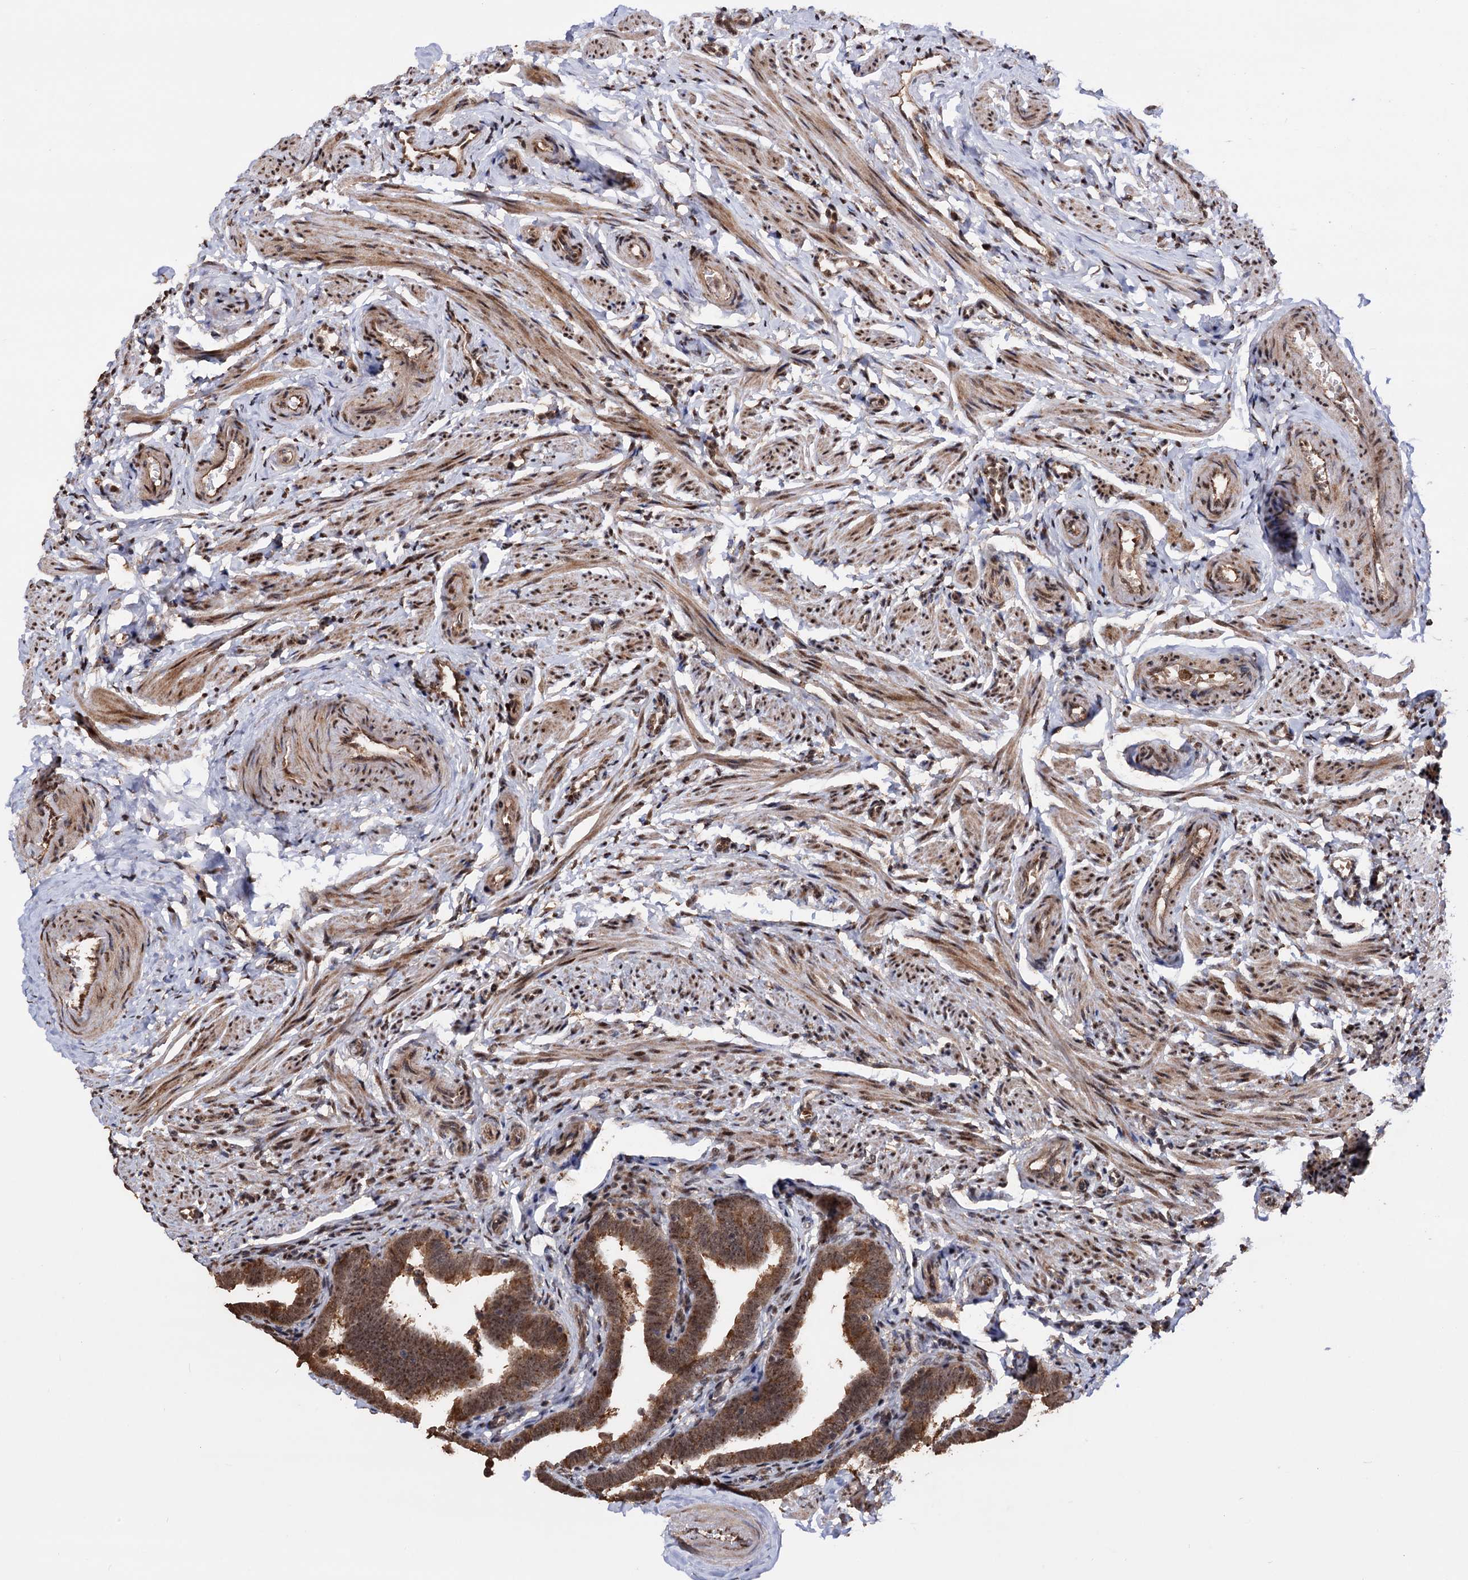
{"staining": {"intensity": "moderate", "quantity": ">75%", "location": "cytoplasmic/membranous,nuclear"}, "tissue": "fallopian tube", "cell_type": "Glandular cells", "image_type": "normal", "snomed": [{"axis": "morphology", "description": "Normal tissue, NOS"}, {"axis": "topography", "description": "Fallopian tube"}], "caption": "Glandular cells reveal medium levels of moderate cytoplasmic/membranous,nuclear positivity in approximately >75% of cells in benign fallopian tube.", "gene": "PIGB", "patient": {"sex": "female", "age": 36}}